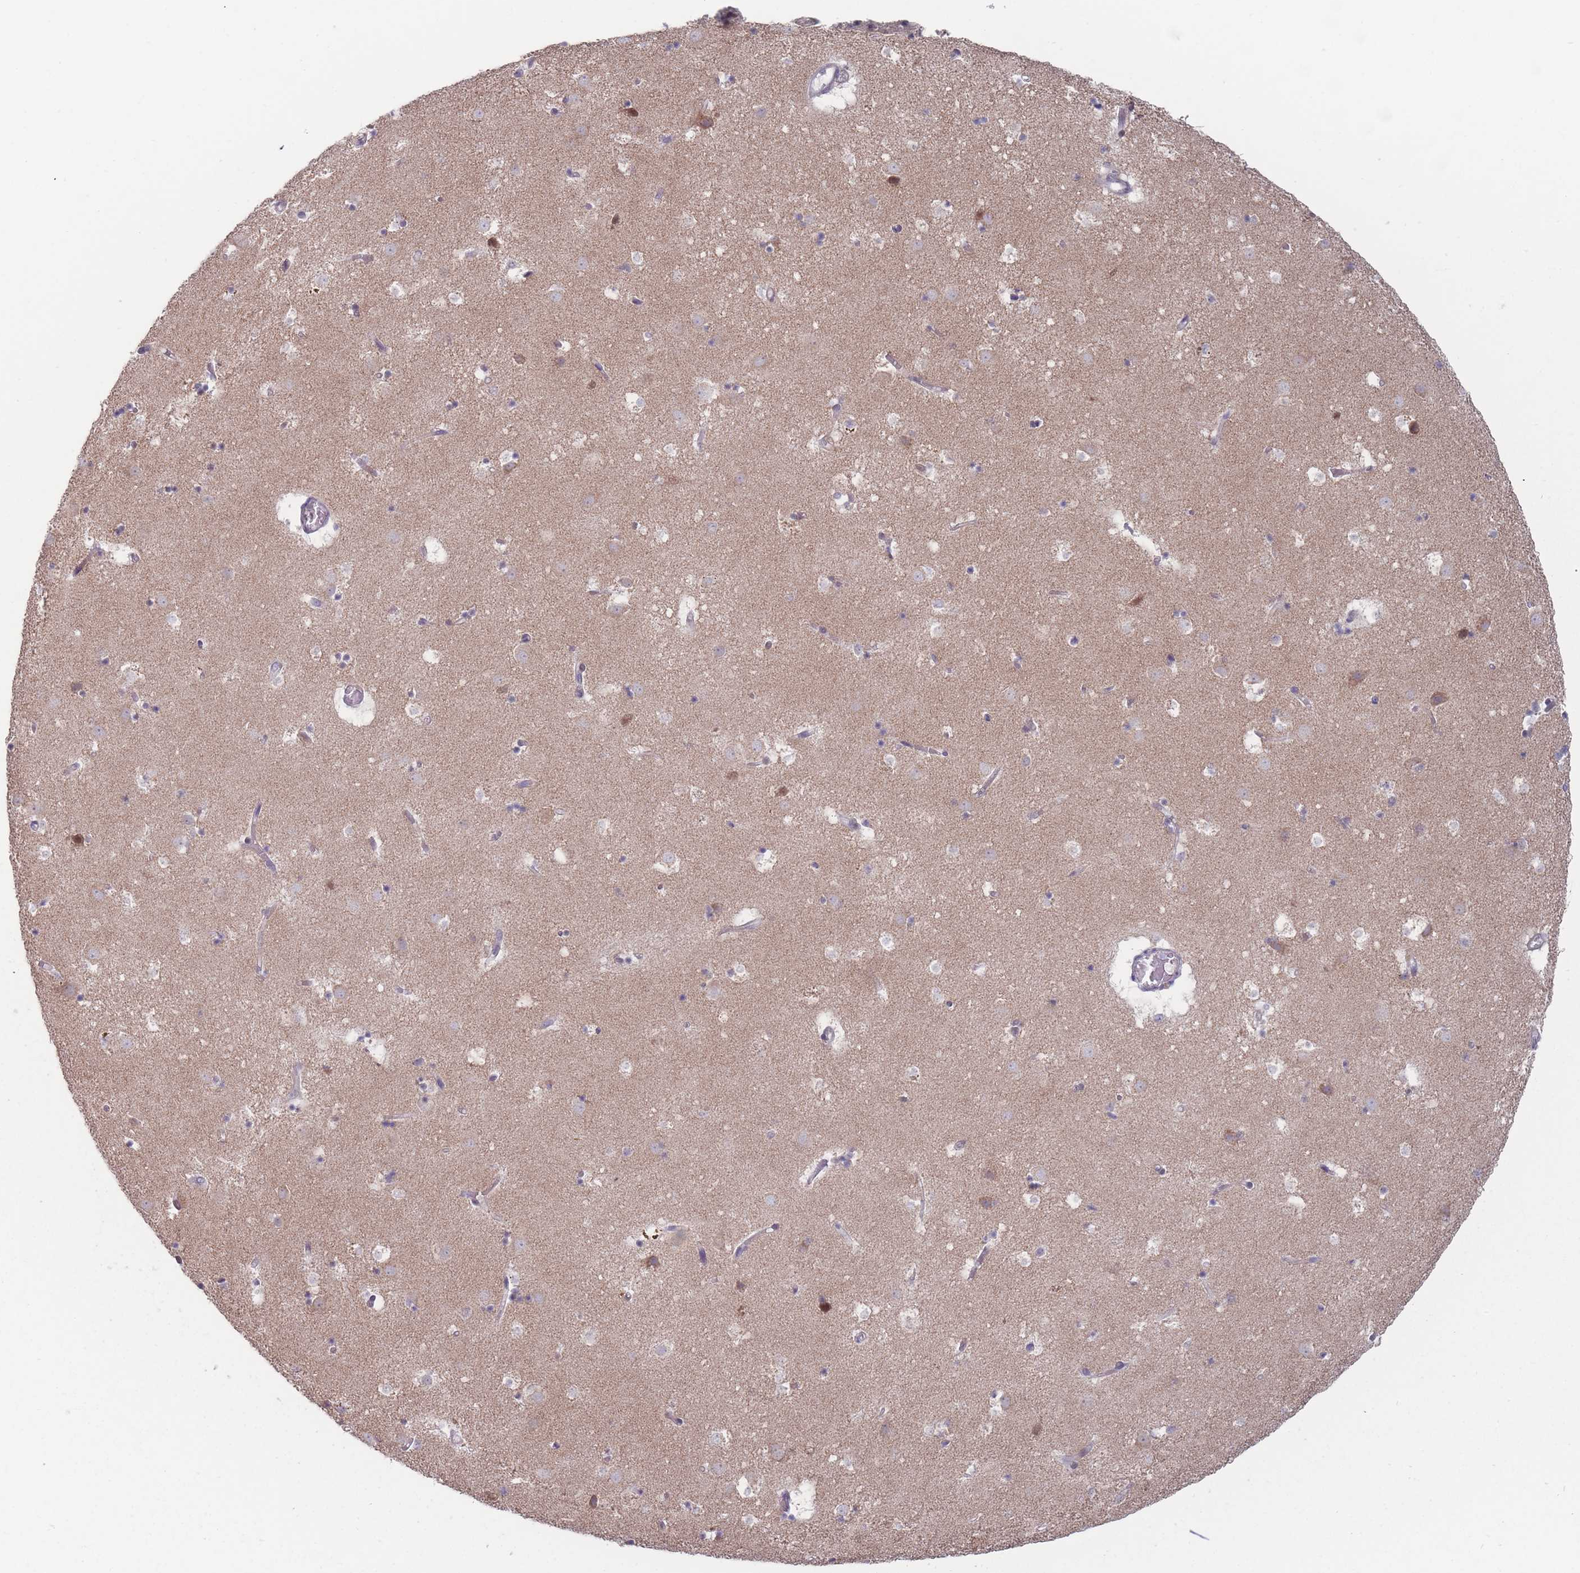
{"staining": {"intensity": "weak", "quantity": "<25%", "location": "cytoplasmic/membranous"}, "tissue": "caudate", "cell_type": "Glial cells", "image_type": "normal", "snomed": [{"axis": "morphology", "description": "Normal tissue, NOS"}, {"axis": "topography", "description": "Lateral ventricle wall"}], "caption": "Image shows no protein staining in glial cells of benign caudate. (IHC, brightfield microscopy, high magnification).", "gene": "PEX7", "patient": {"sex": "male", "age": 58}}